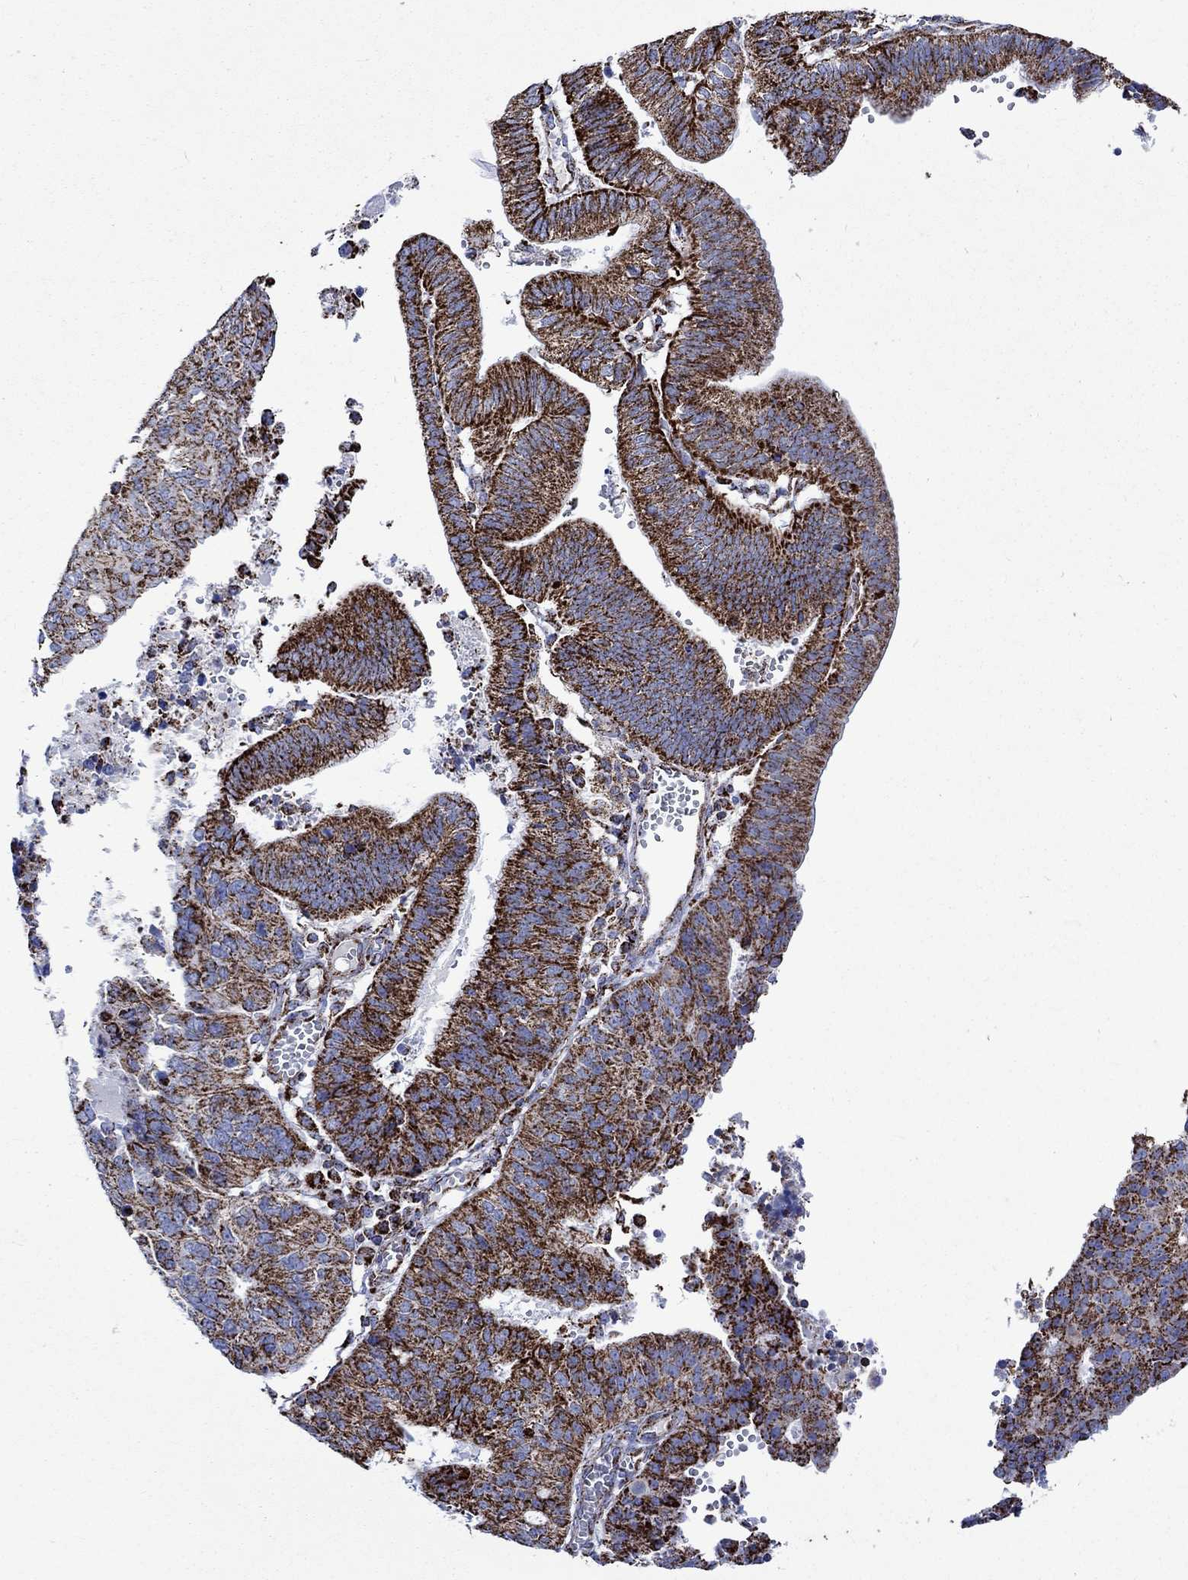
{"staining": {"intensity": "strong", "quantity": ">75%", "location": "cytoplasmic/membranous"}, "tissue": "endometrial cancer", "cell_type": "Tumor cells", "image_type": "cancer", "snomed": [{"axis": "morphology", "description": "Adenocarcinoma, NOS"}, {"axis": "topography", "description": "Endometrium"}], "caption": "The image exhibits a brown stain indicating the presence of a protein in the cytoplasmic/membranous of tumor cells in endometrial cancer (adenocarcinoma).", "gene": "RCE1", "patient": {"sex": "female", "age": 82}}